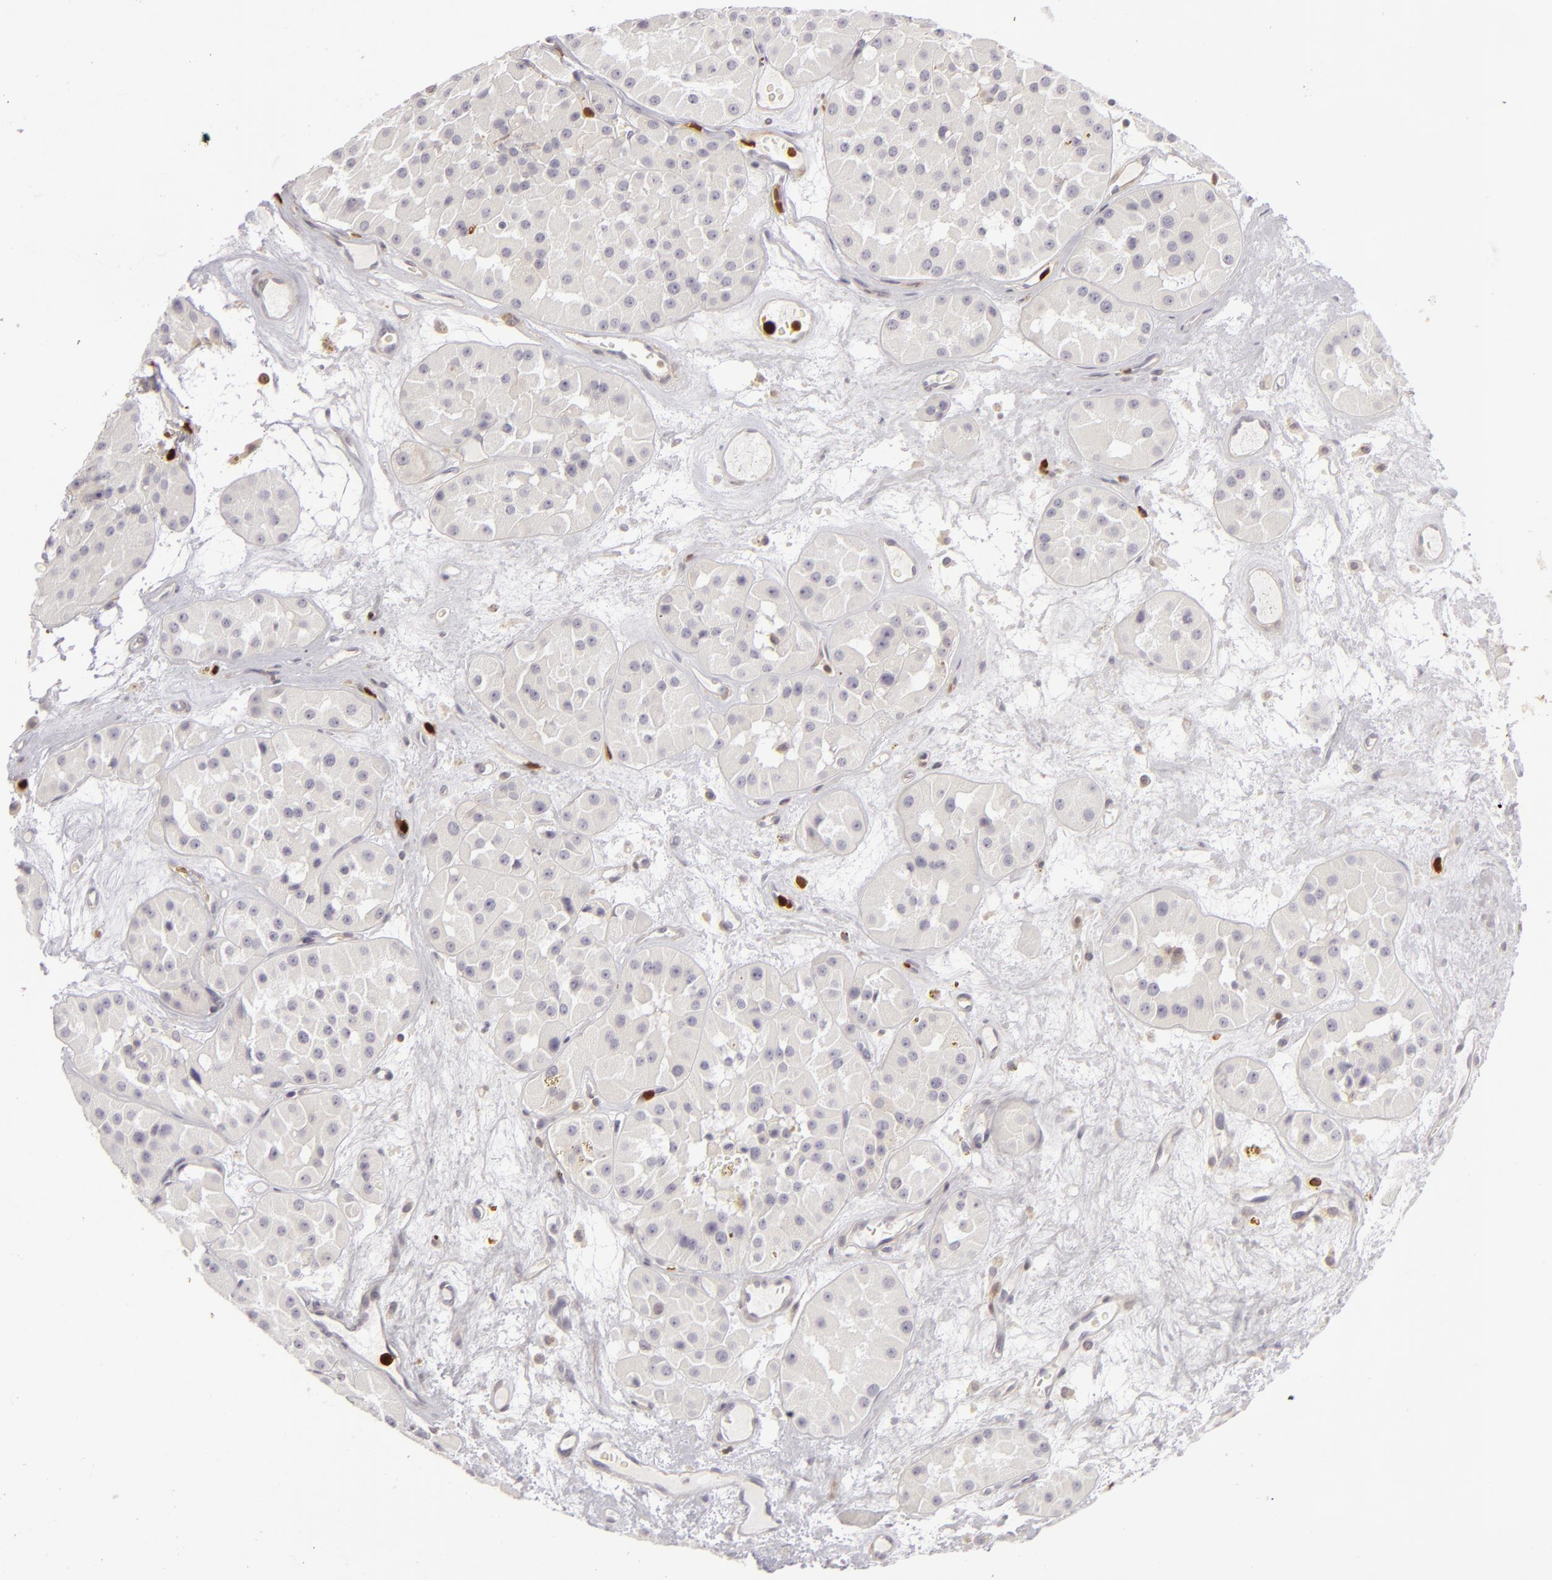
{"staining": {"intensity": "negative", "quantity": "none", "location": "none"}, "tissue": "renal cancer", "cell_type": "Tumor cells", "image_type": "cancer", "snomed": [{"axis": "morphology", "description": "Adenocarcinoma, uncertain malignant potential"}, {"axis": "topography", "description": "Kidney"}], "caption": "Immunohistochemical staining of adenocarcinoma,  uncertain malignant potential (renal) demonstrates no significant positivity in tumor cells.", "gene": "APOBEC3G", "patient": {"sex": "male", "age": 63}}